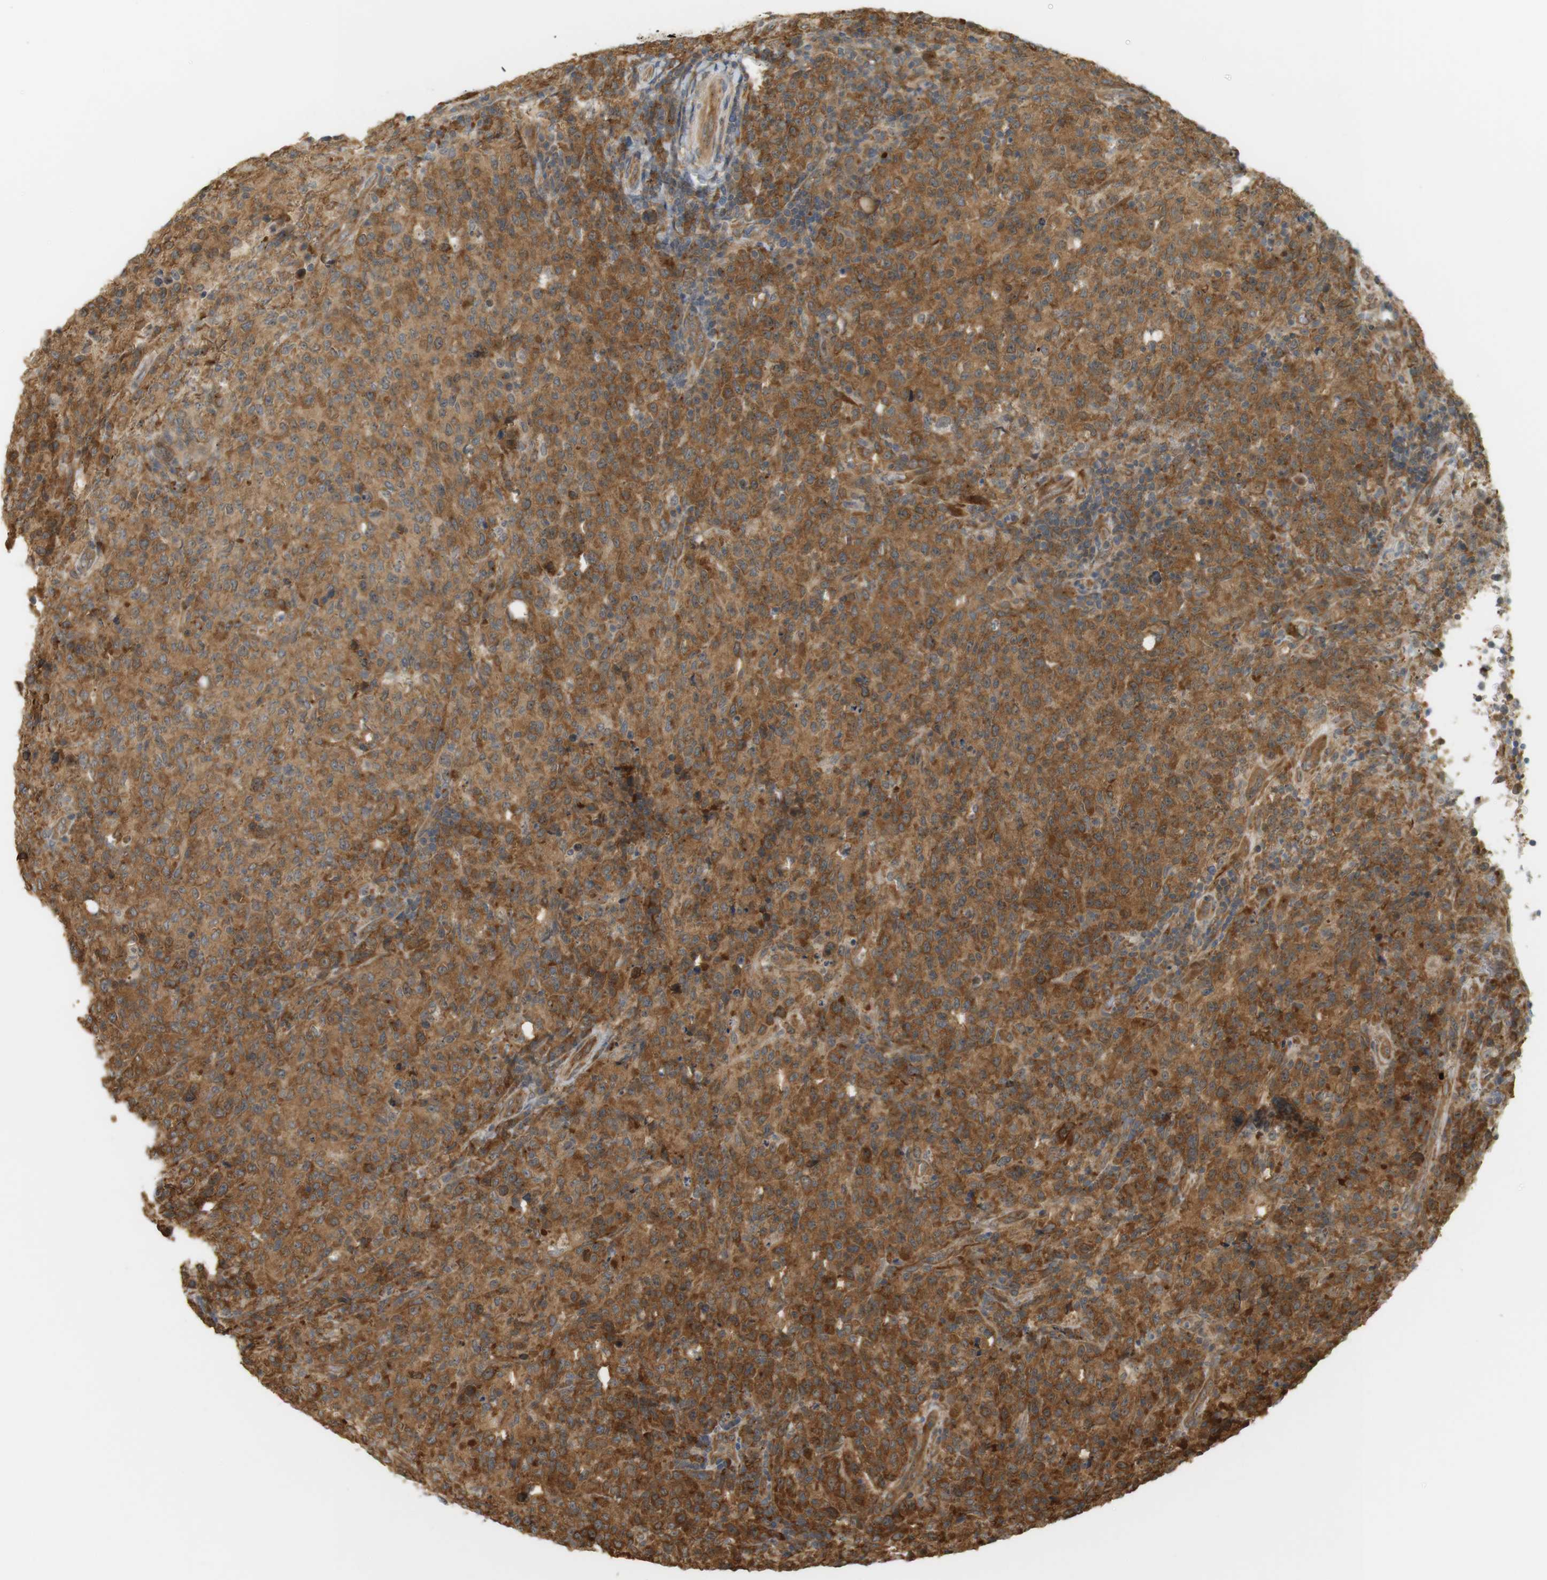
{"staining": {"intensity": "moderate", "quantity": ">75%", "location": "cytoplasmic/membranous,nuclear"}, "tissue": "lymphoma", "cell_type": "Tumor cells", "image_type": "cancer", "snomed": [{"axis": "morphology", "description": "Malignant lymphoma, non-Hodgkin's type, High grade"}, {"axis": "topography", "description": "Tonsil"}], "caption": "DAB immunohistochemical staining of lymphoma exhibits moderate cytoplasmic/membranous and nuclear protein positivity in about >75% of tumor cells.", "gene": "PA2G4", "patient": {"sex": "female", "age": 36}}